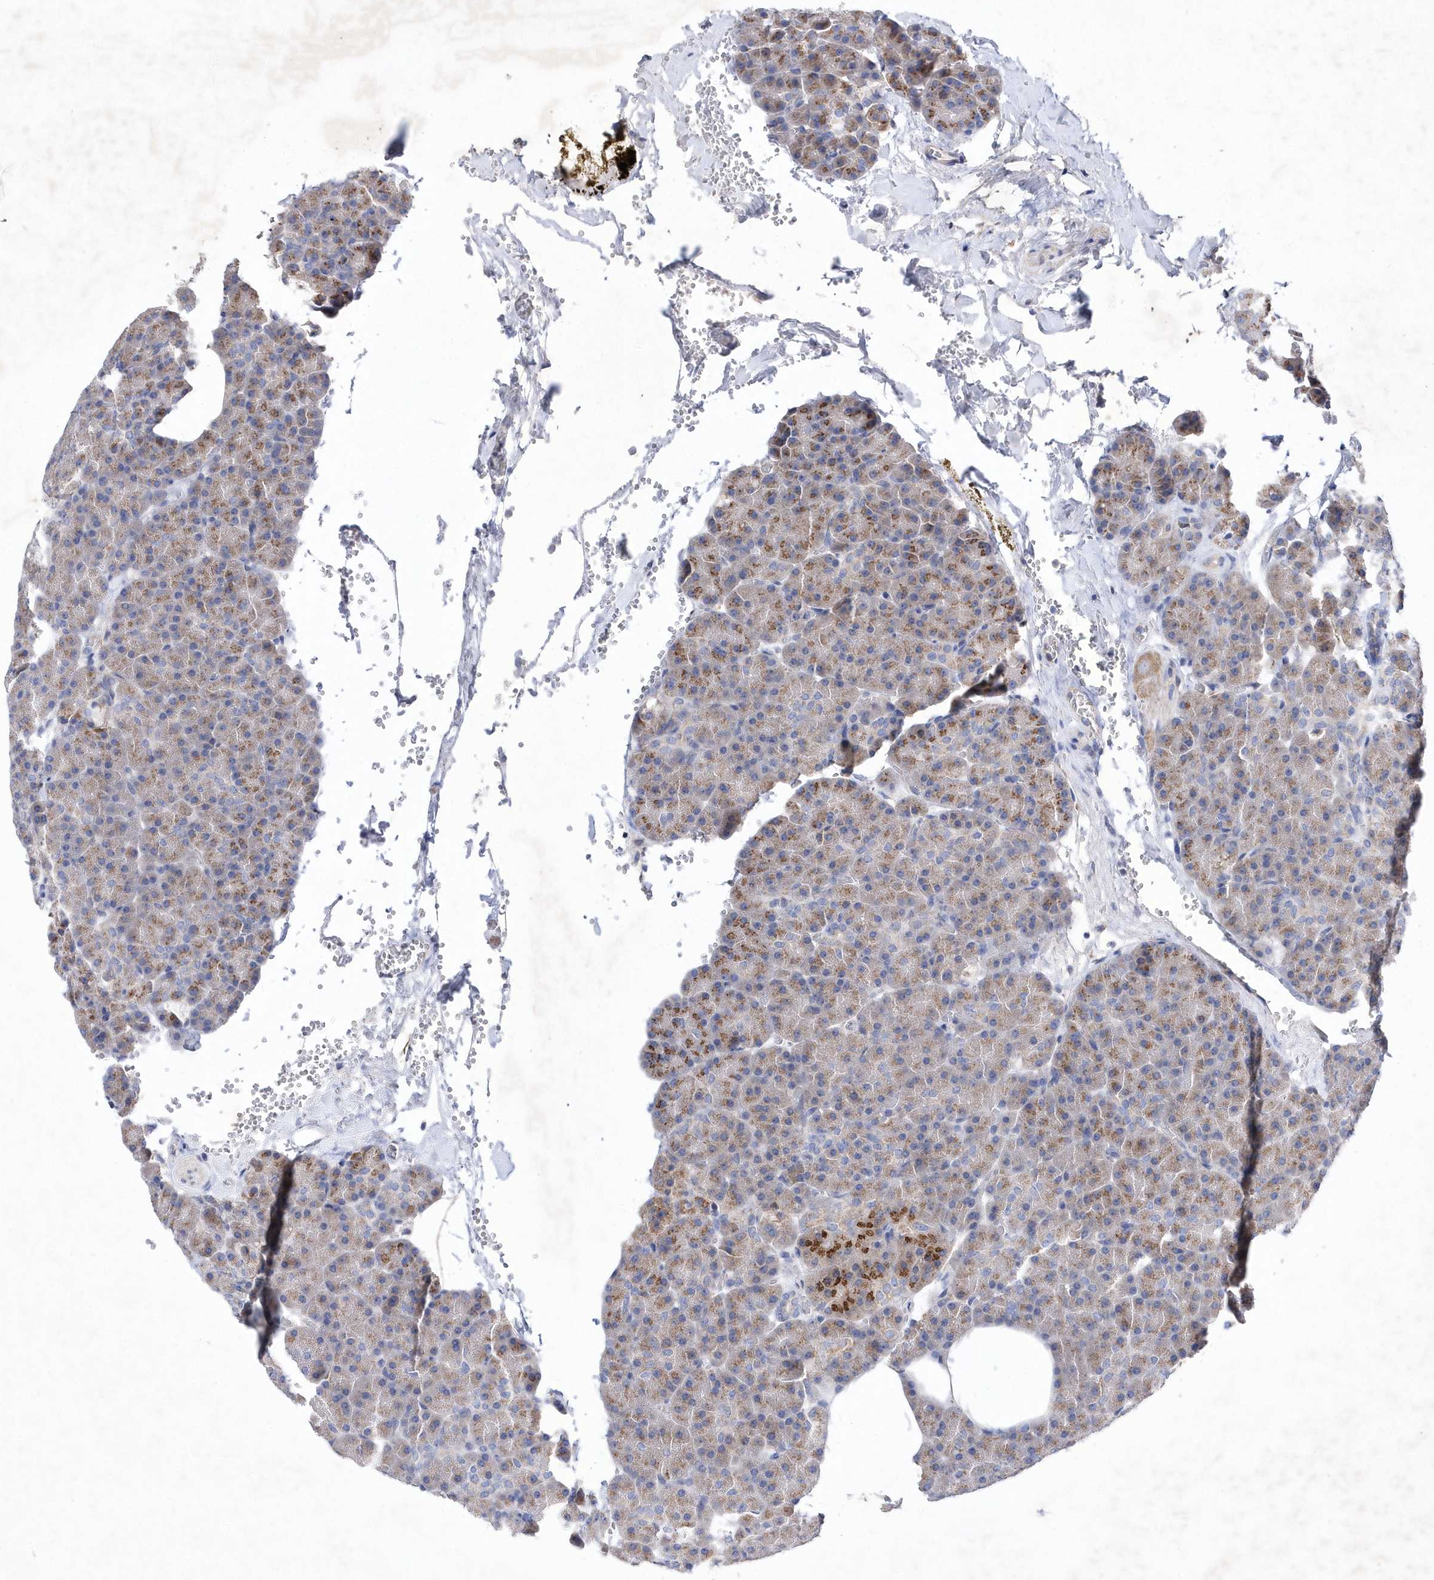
{"staining": {"intensity": "moderate", "quantity": "25%-75%", "location": "cytoplasmic/membranous"}, "tissue": "pancreas", "cell_type": "Exocrine glandular cells", "image_type": "normal", "snomed": [{"axis": "morphology", "description": "Normal tissue, NOS"}, {"axis": "morphology", "description": "Carcinoid, malignant, NOS"}, {"axis": "topography", "description": "Pancreas"}], "caption": "A medium amount of moderate cytoplasmic/membranous positivity is seen in about 25%-75% of exocrine glandular cells in benign pancreas.", "gene": "METTL8", "patient": {"sex": "female", "age": 35}}